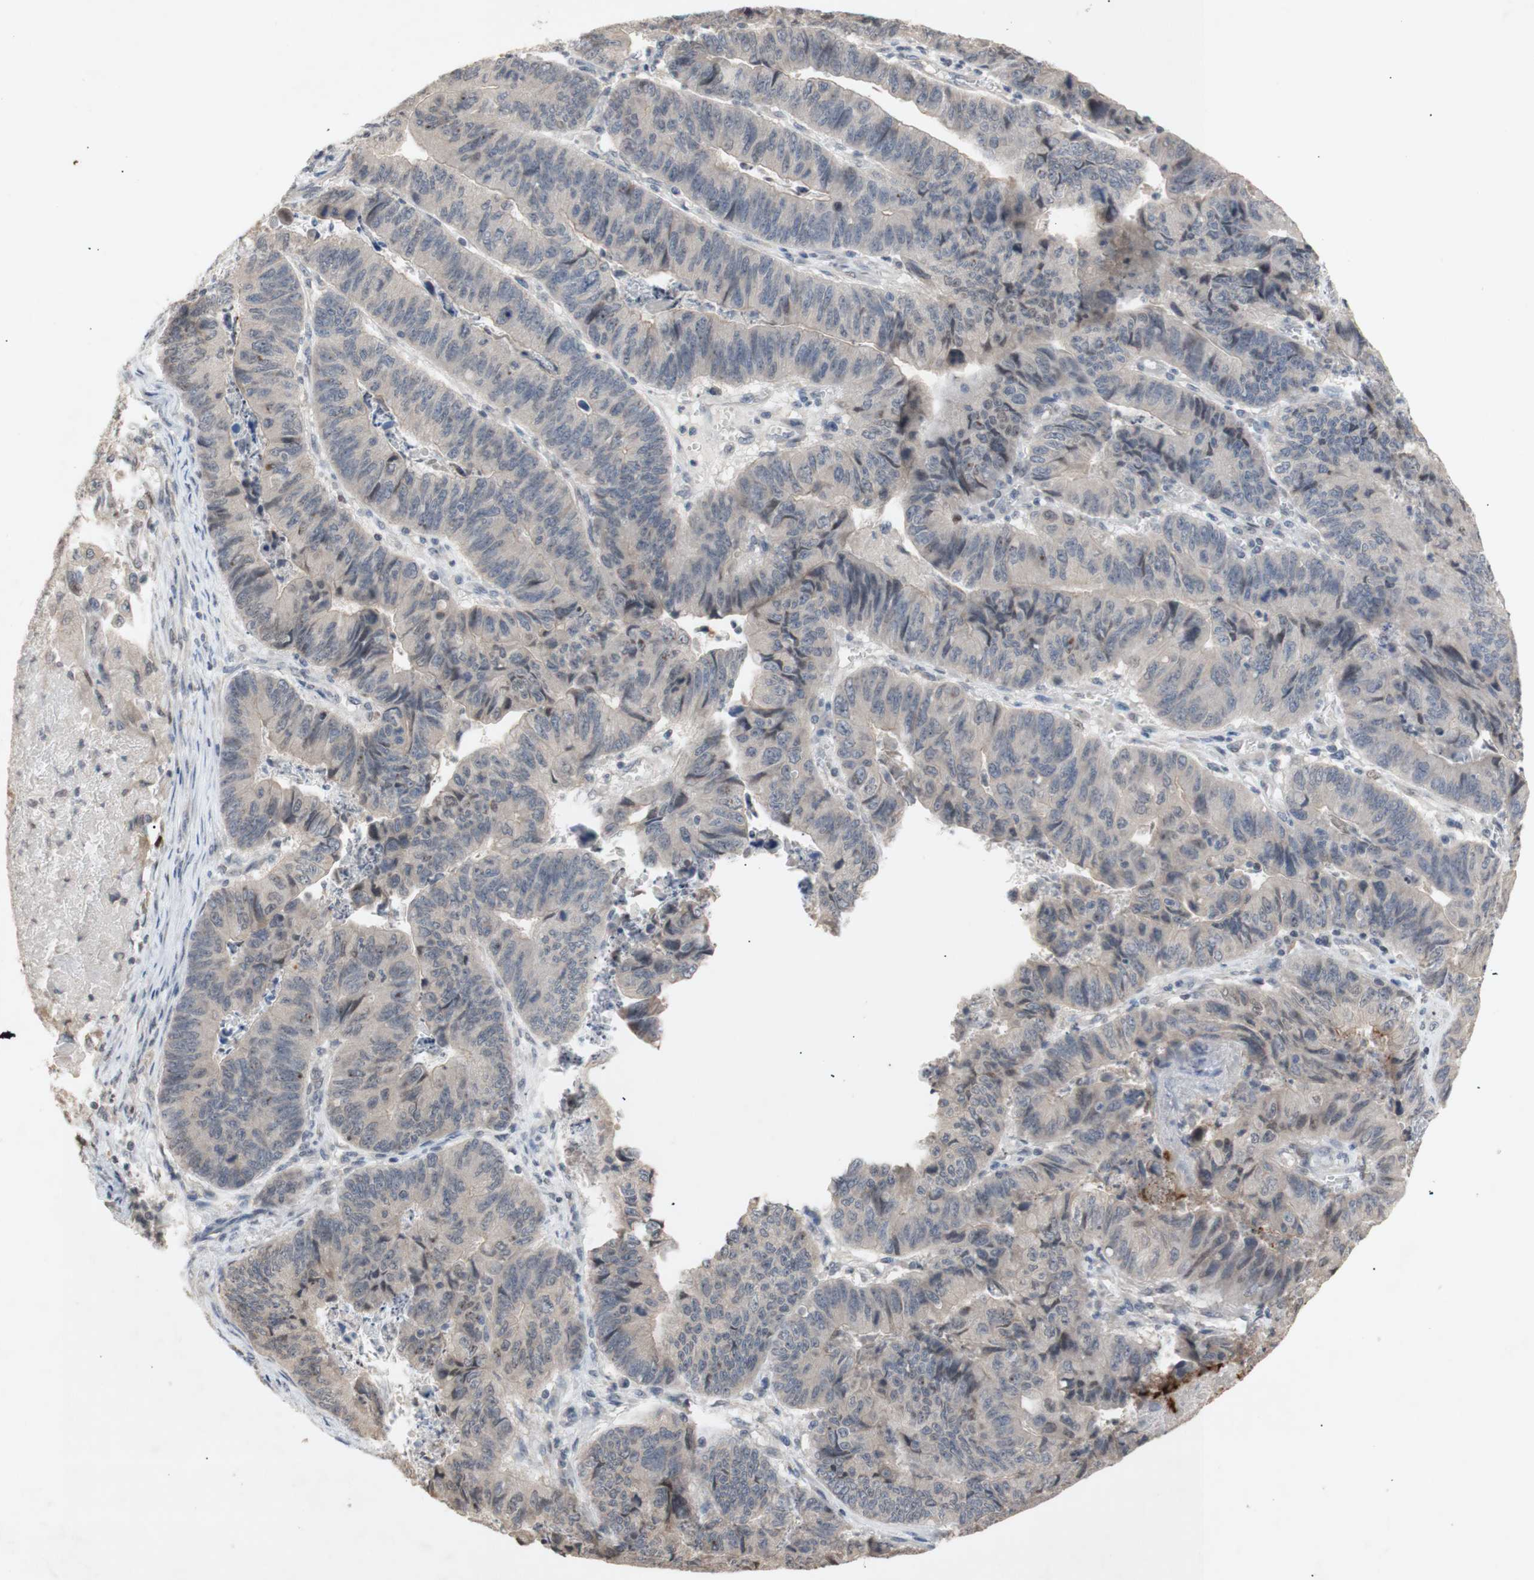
{"staining": {"intensity": "weak", "quantity": ">75%", "location": "cytoplasmic/membranous"}, "tissue": "stomach cancer", "cell_type": "Tumor cells", "image_type": "cancer", "snomed": [{"axis": "morphology", "description": "Adenocarcinoma, NOS"}, {"axis": "topography", "description": "Stomach, lower"}], "caption": "The immunohistochemical stain highlights weak cytoplasmic/membranous positivity in tumor cells of stomach adenocarcinoma tissue.", "gene": "FOSB", "patient": {"sex": "male", "age": 77}}